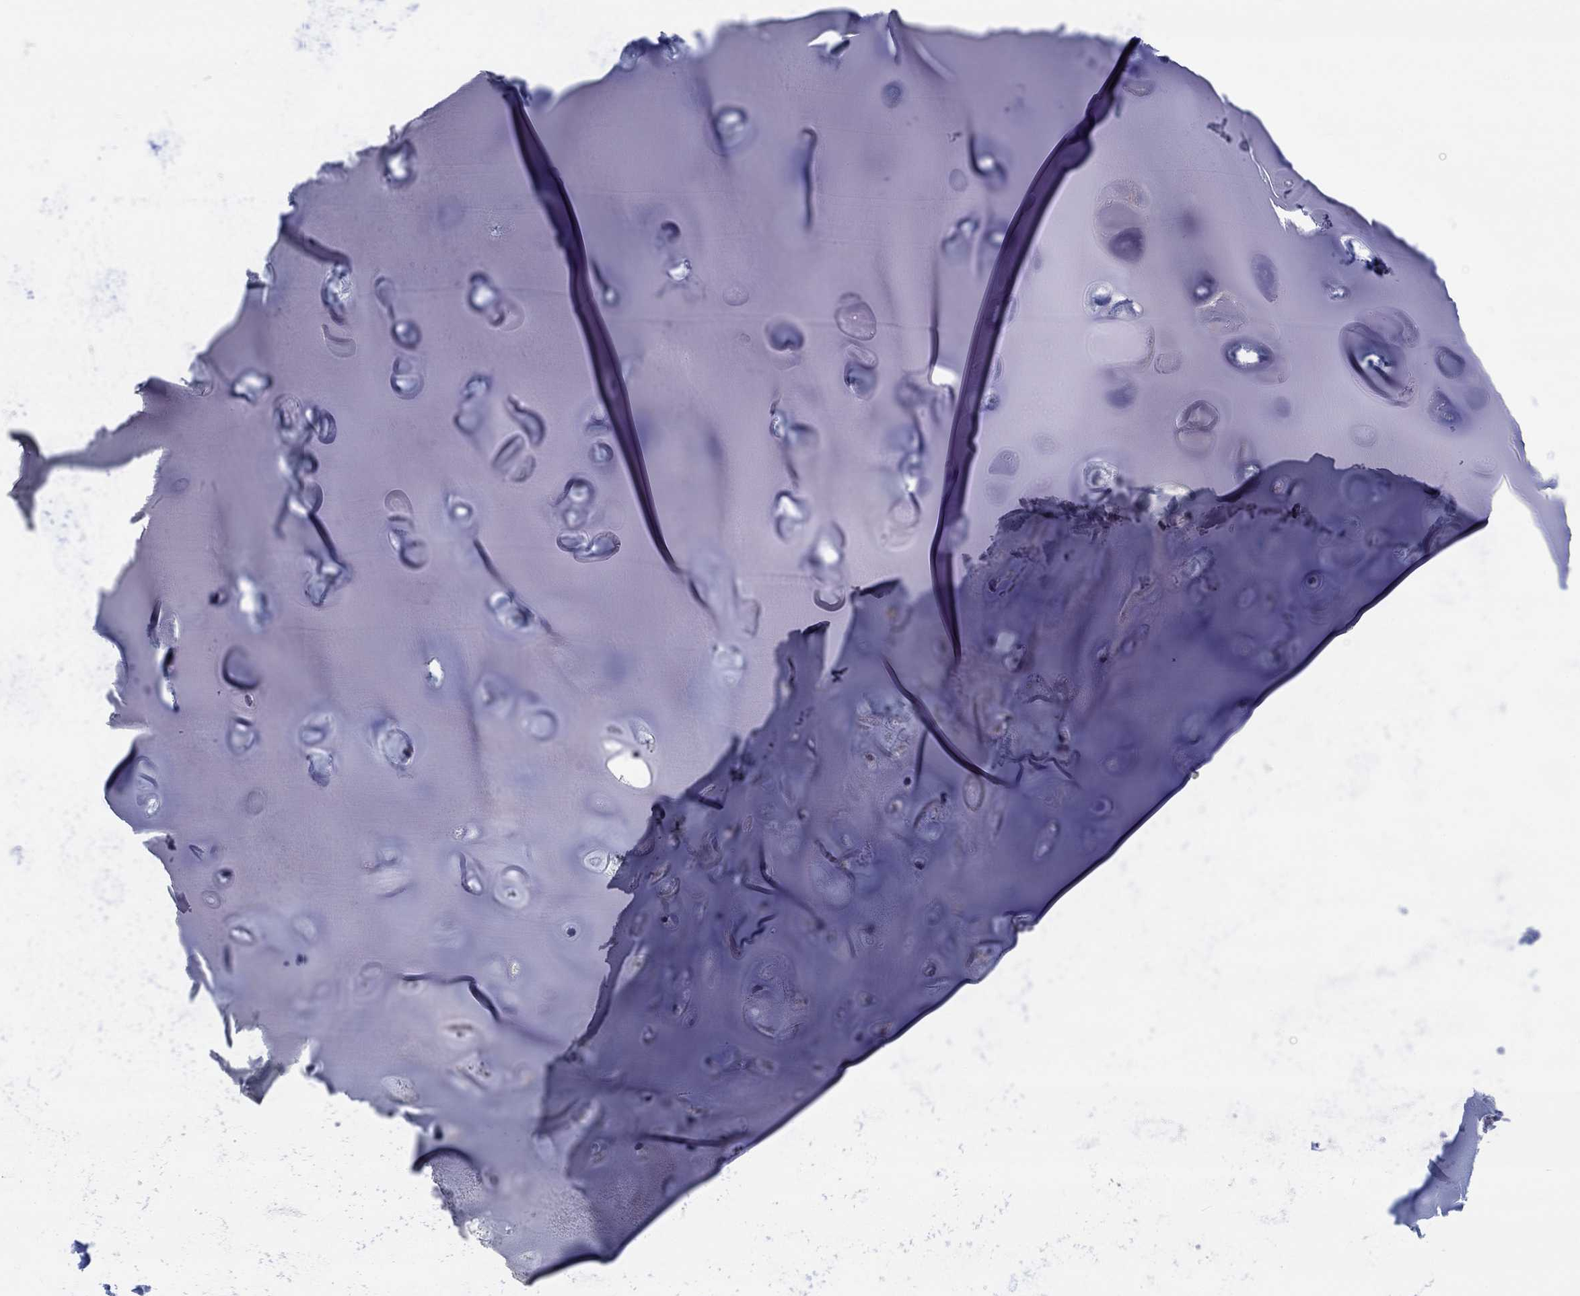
{"staining": {"intensity": "negative", "quantity": "none", "location": "none"}, "tissue": "soft tissue", "cell_type": "Chondrocytes", "image_type": "normal", "snomed": [{"axis": "morphology", "description": "Normal tissue, NOS"}, {"axis": "topography", "description": "Cartilage tissue"}], "caption": "This histopathology image is of normal soft tissue stained with IHC to label a protein in brown with the nuclei are counter-stained blue. There is no positivity in chondrocytes. (Brightfield microscopy of DAB immunohistochemistry at high magnification).", "gene": "CHIT1", "patient": {"sex": "male", "age": 81}}